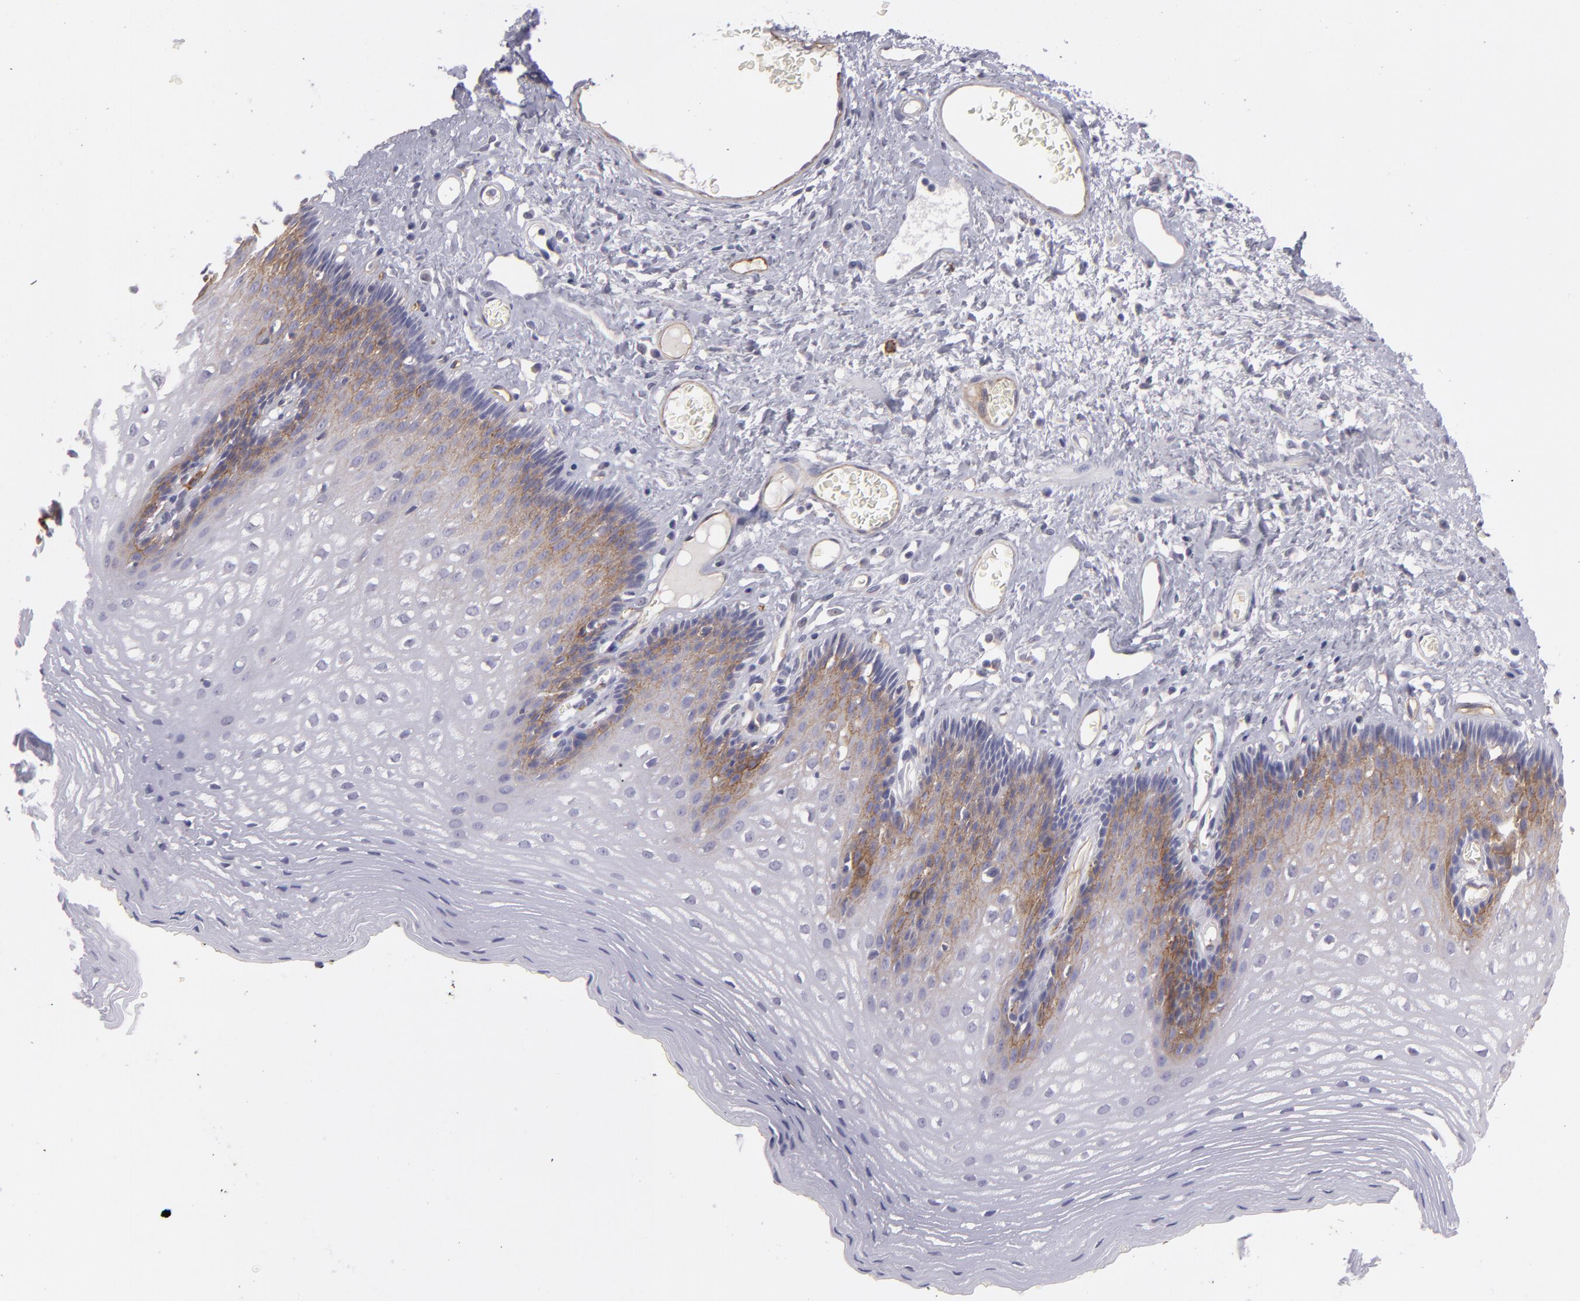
{"staining": {"intensity": "moderate", "quantity": "<25%", "location": "cytoplasmic/membranous"}, "tissue": "esophagus", "cell_type": "Squamous epithelial cells", "image_type": "normal", "snomed": [{"axis": "morphology", "description": "Normal tissue, NOS"}, {"axis": "topography", "description": "Esophagus"}], "caption": "Benign esophagus was stained to show a protein in brown. There is low levels of moderate cytoplasmic/membranous expression in about <25% of squamous epithelial cells. The protein of interest is stained brown, and the nuclei are stained in blue (DAB IHC with brightfield microscopy, high magnification).", "gene": "THBD", "patient": {"sex": "female", "age": 70}}